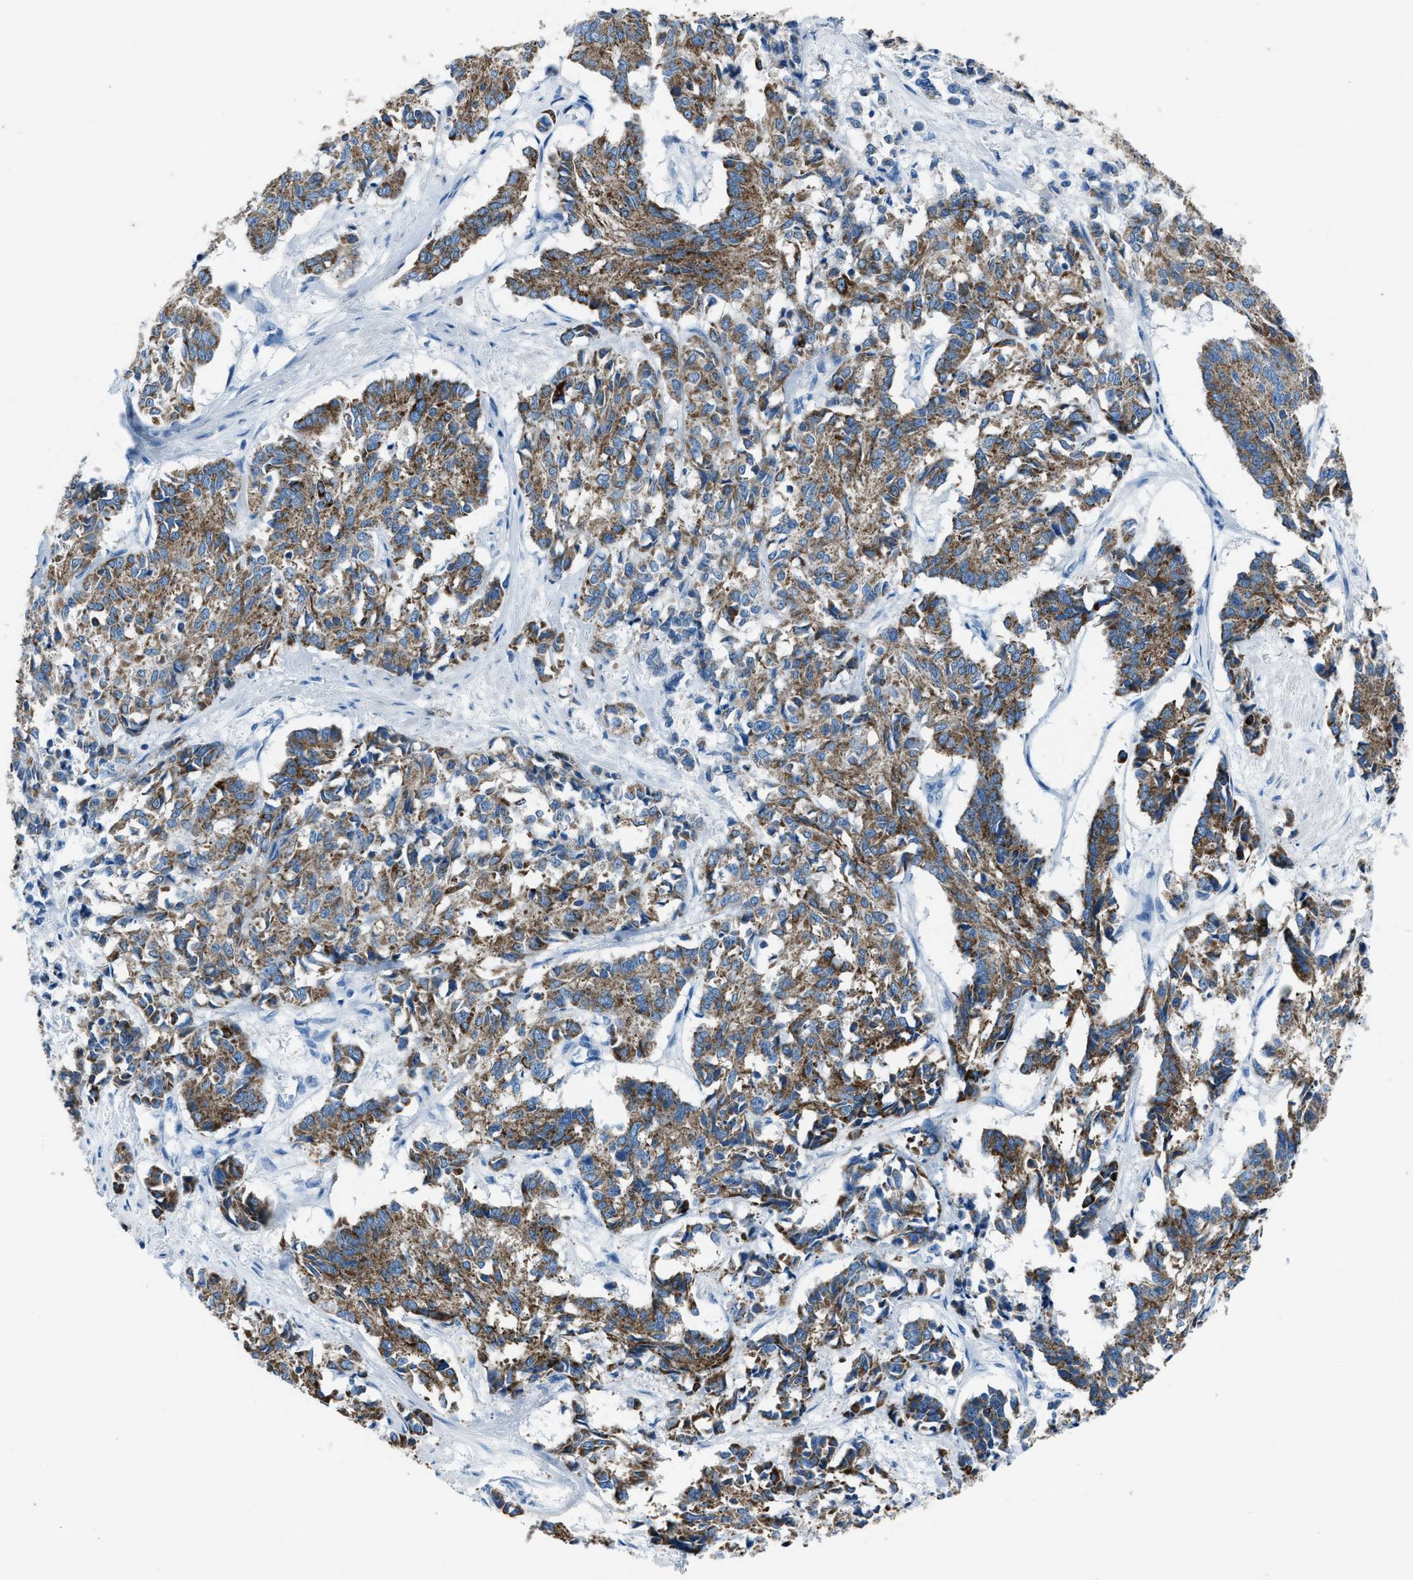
{"staining": {"intensity": "moderate", "quantity": ">75%", "location": "cytoplasmic/membranous"}, "tissue": "cervical cancer", "cell_type": "Tumor cells", "image_type": "cancer", "snomed": [{"axis": "morphology", "description": "Squamous cell carcinoma, NOS"}, {"axis": "topography", "description": "Cervix"}], "caption": "Moderate cytoplasmic/membranous staining is seen in about >75% of tumor cells in cervical cancer.", "gene": "AMACR", "patient": {"sex": "female", "age": 35}}